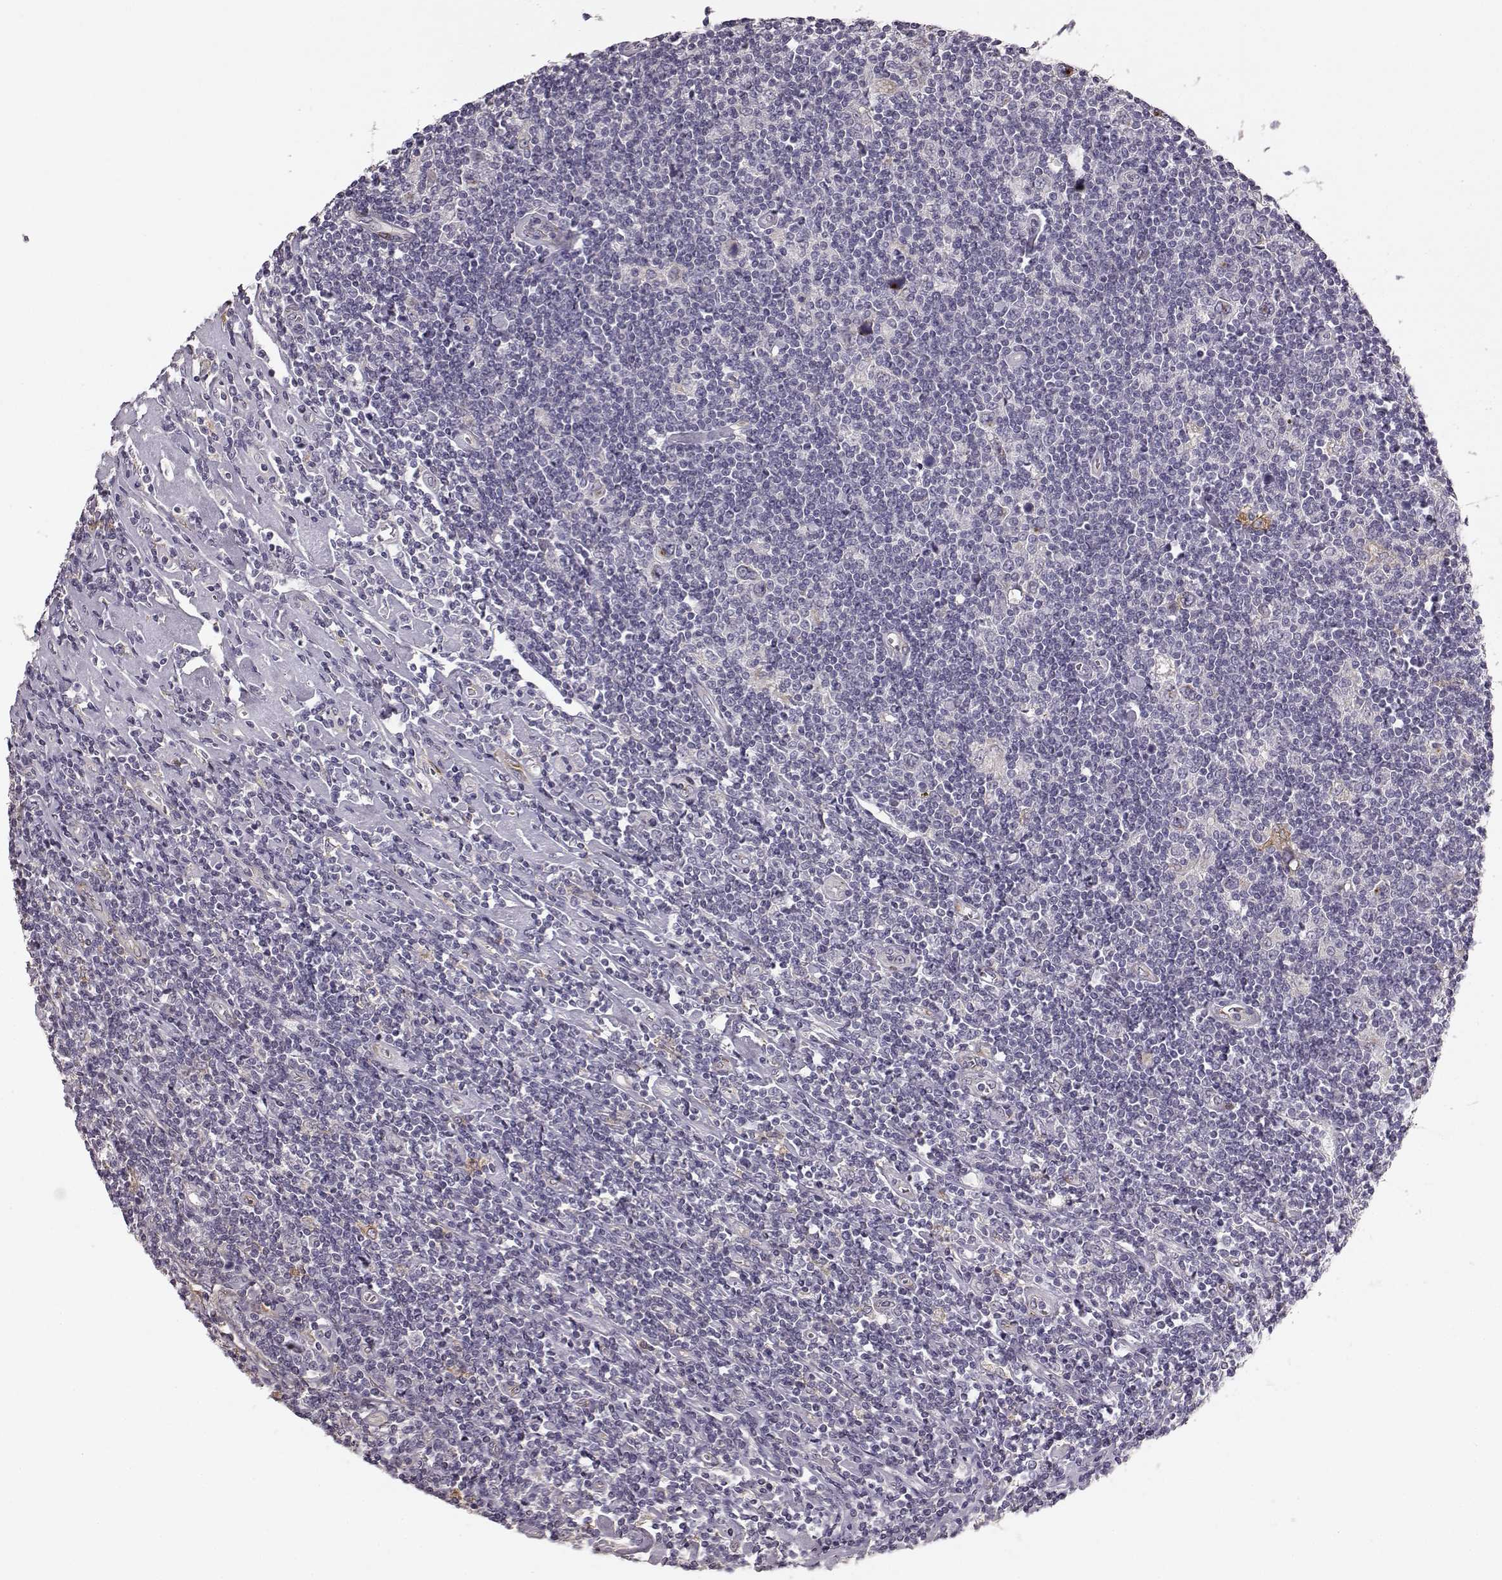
{"staining": {"intensity": "negative", "quantity": "none", "location": "none"}, "tissue": "lymphoma", "cell_type": "Tumor cells", "image_type": "cancer", "snomed": [{"axis": "morphology", "description": "Hodgkin's disease, NOS"}, {"axis": "topography", "description": "Lymph node"}], "caption": "This is an IHC histopathology image of lymphoma. There is no staining in tumor cells.", "gene": "GHR", "patient": {"sex": "male", "age": 40}}